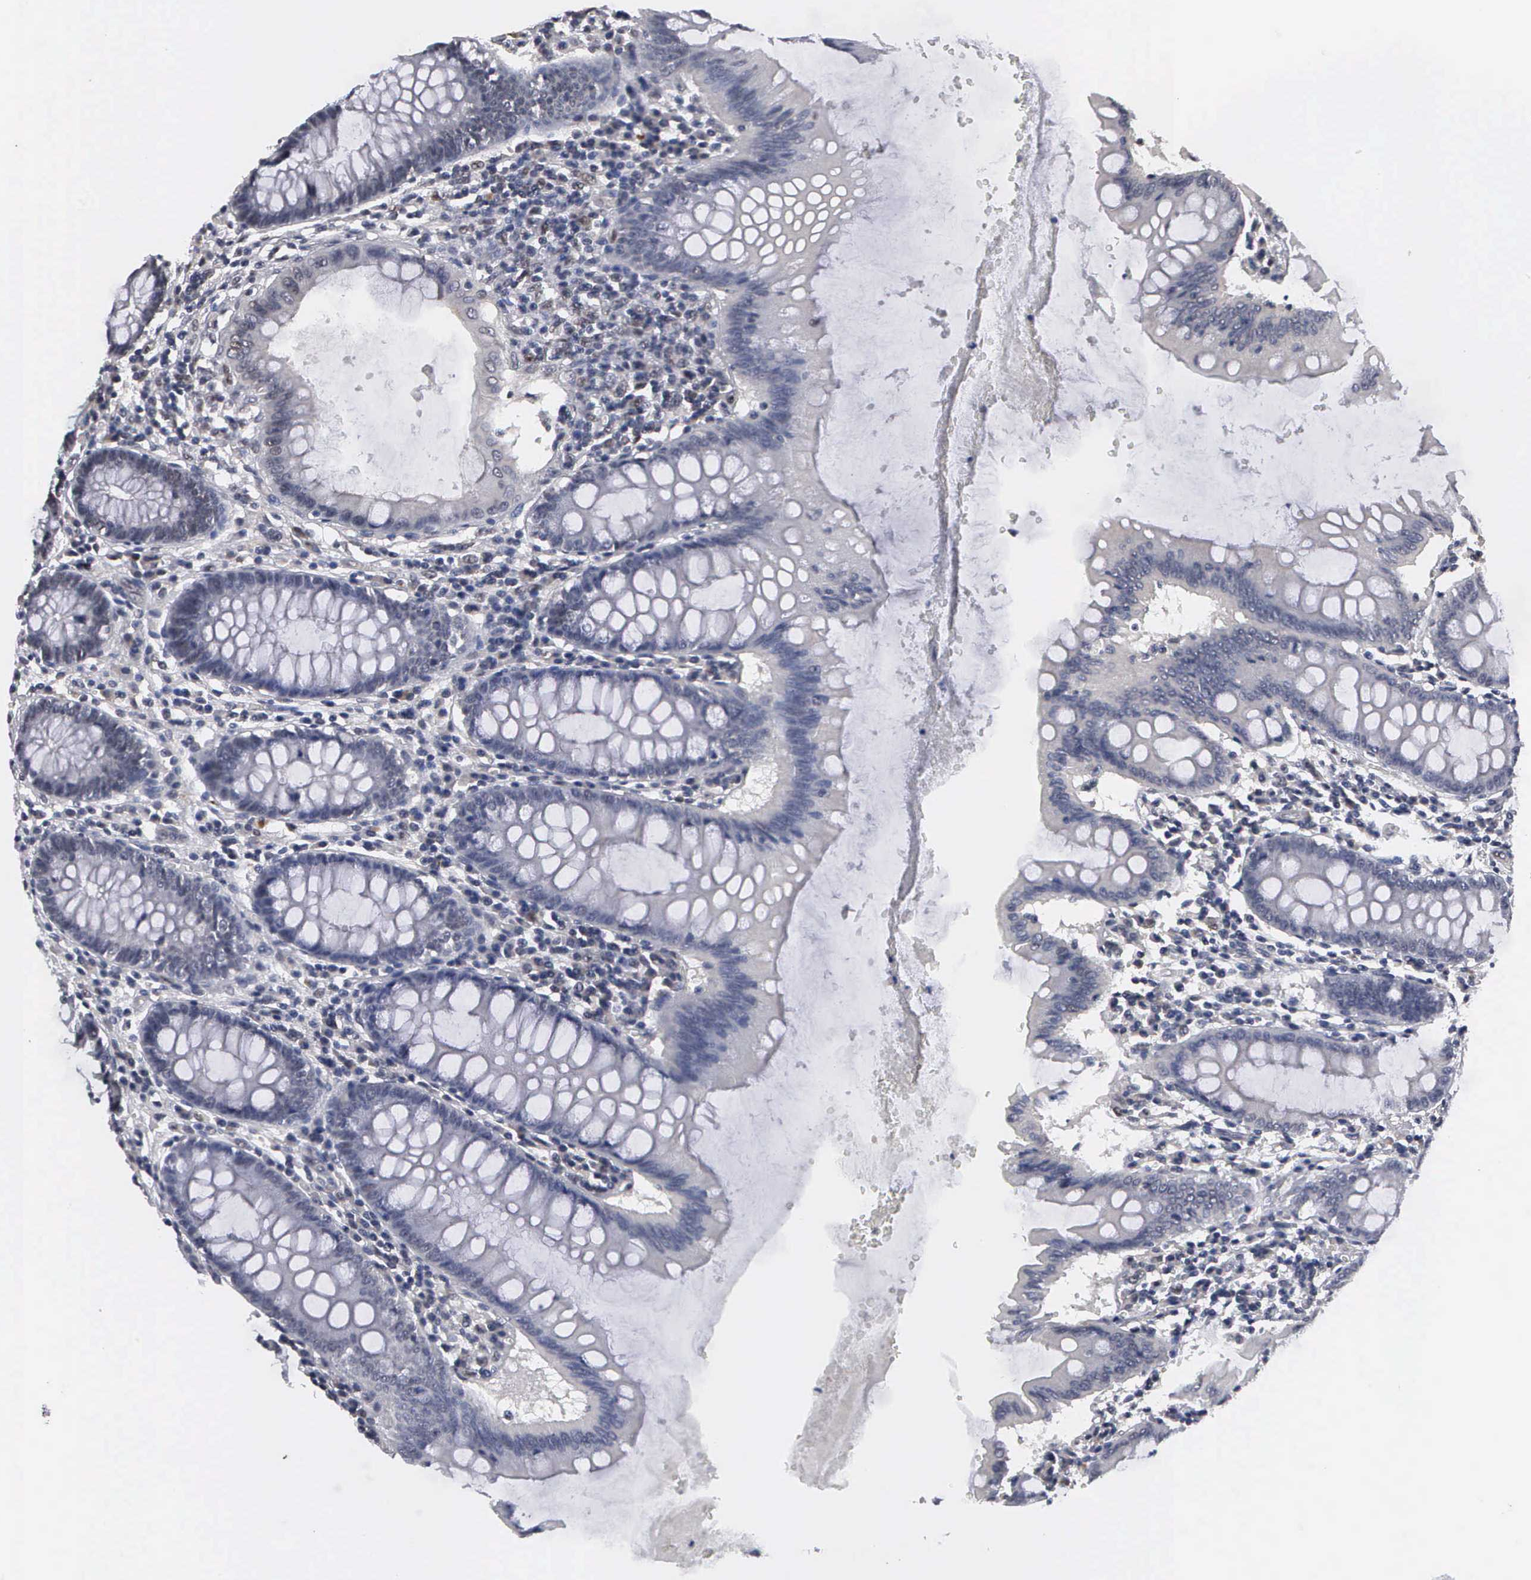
{"staining": {"intensity": "weak", "quantity": "<25%", "location": "nuclear"}, "tissue": "colon", "cell_type": "Endothelial cells", "image_type": "normal", "snomed": [{"axis": "morphology", "description": "Normal tissue, NOS"}, {"axis": "topography", "description": "Colon"}], "caption": "Immunohistochemistry (IHC) of benign human colon demonstrates no expression in endothelial cells.", "gene": "ZBTB33", "patient": {"sex": "male", "age": 62}}